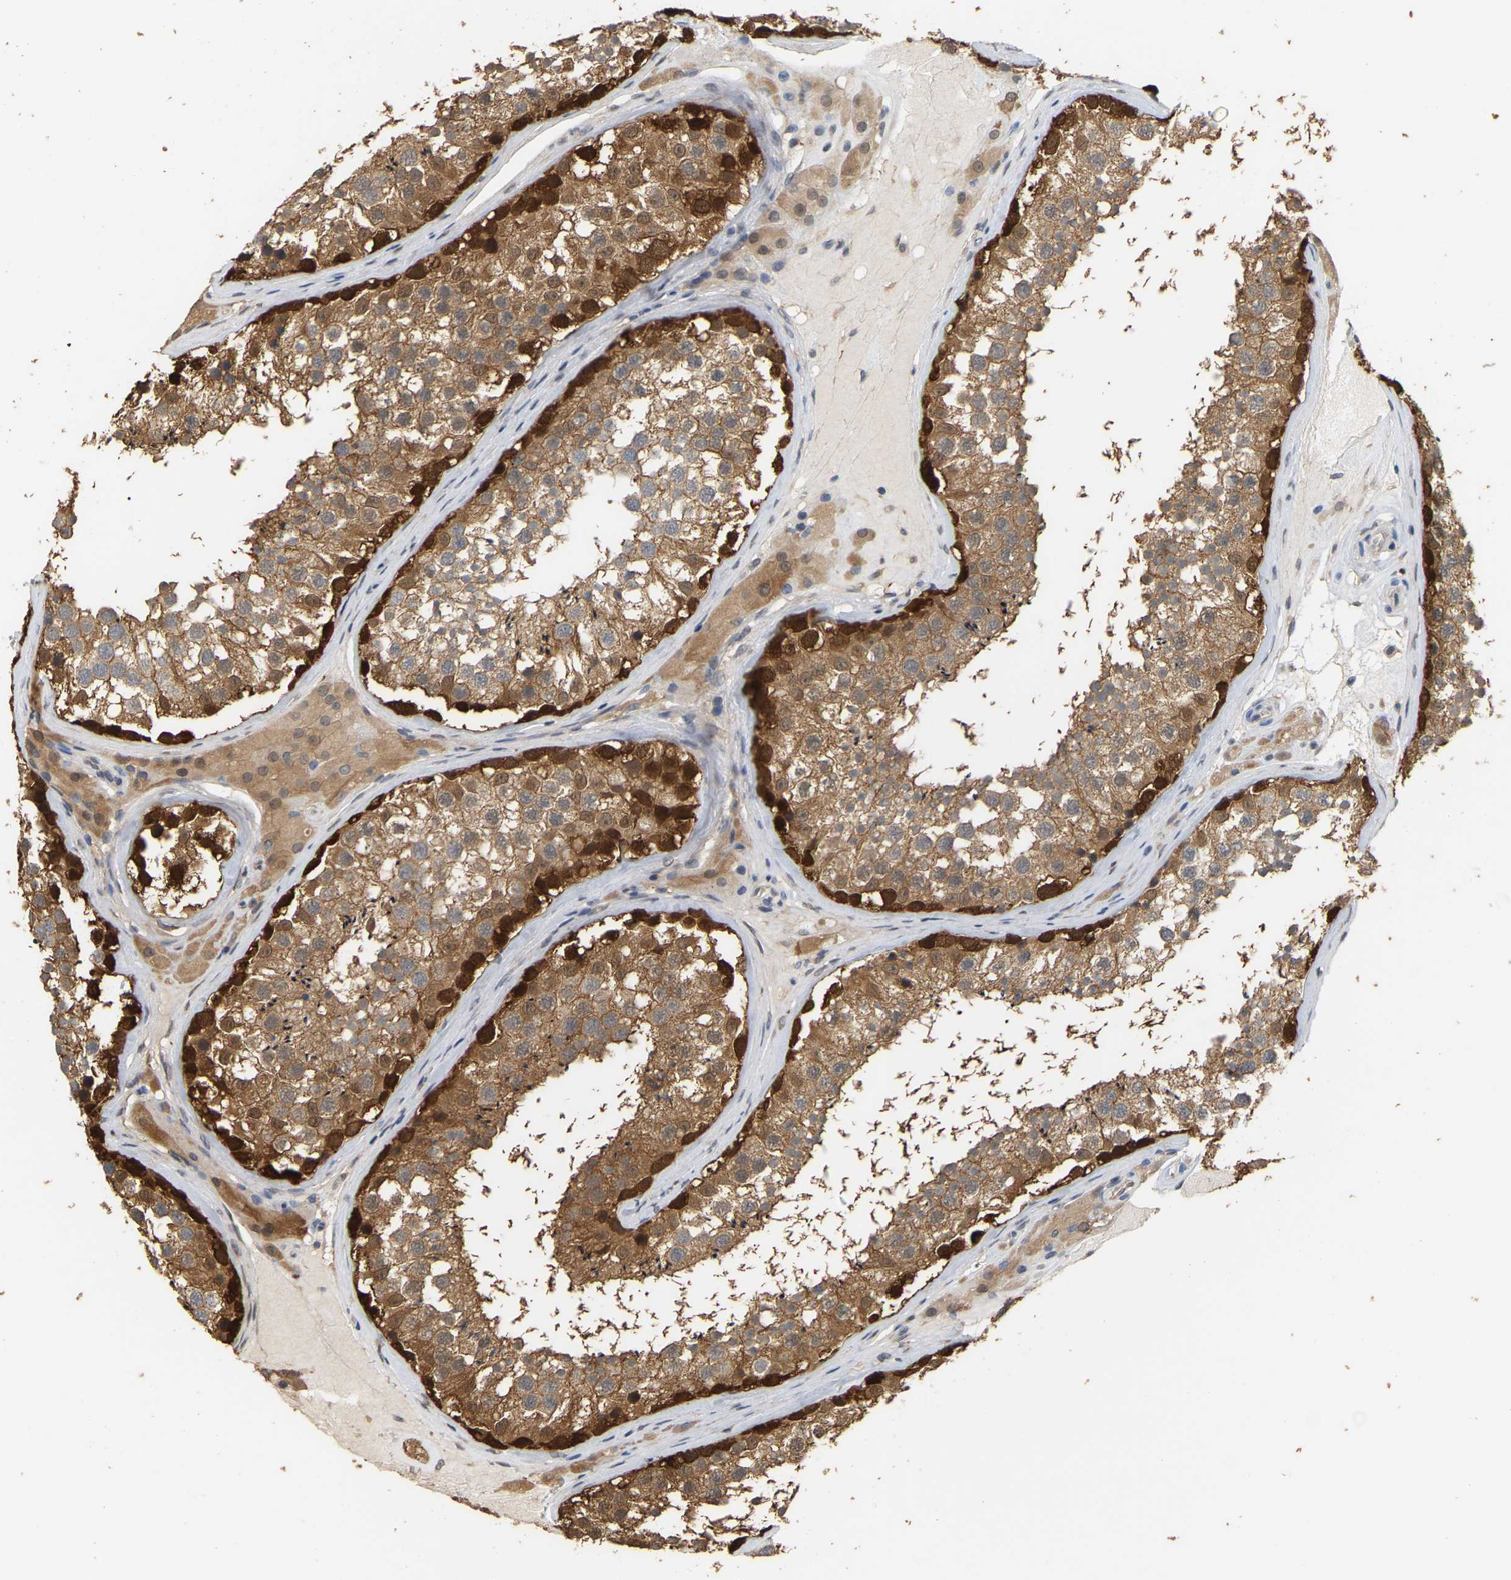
{"staining": {"intensity": "strong", "quantity": ">75%", "location": "cytoplasmic/membranous"}, "tissue": "testis", "cell_type": "Cells in seminiferous ducts", "image_type": "normal", "snomed": [{"axis": "morphology", "description": "Normal tissue, NOS"}, {"axis": "topography", "description": "Testis"}], "caption": "Testis stained for a protein (brown) demonstrates strong cytoplasmic/membranous positive expression in about >75% of cells in seminiferous ducts.", "gene": "MTPN", "patient": {"sex": "male", "age": 46}}